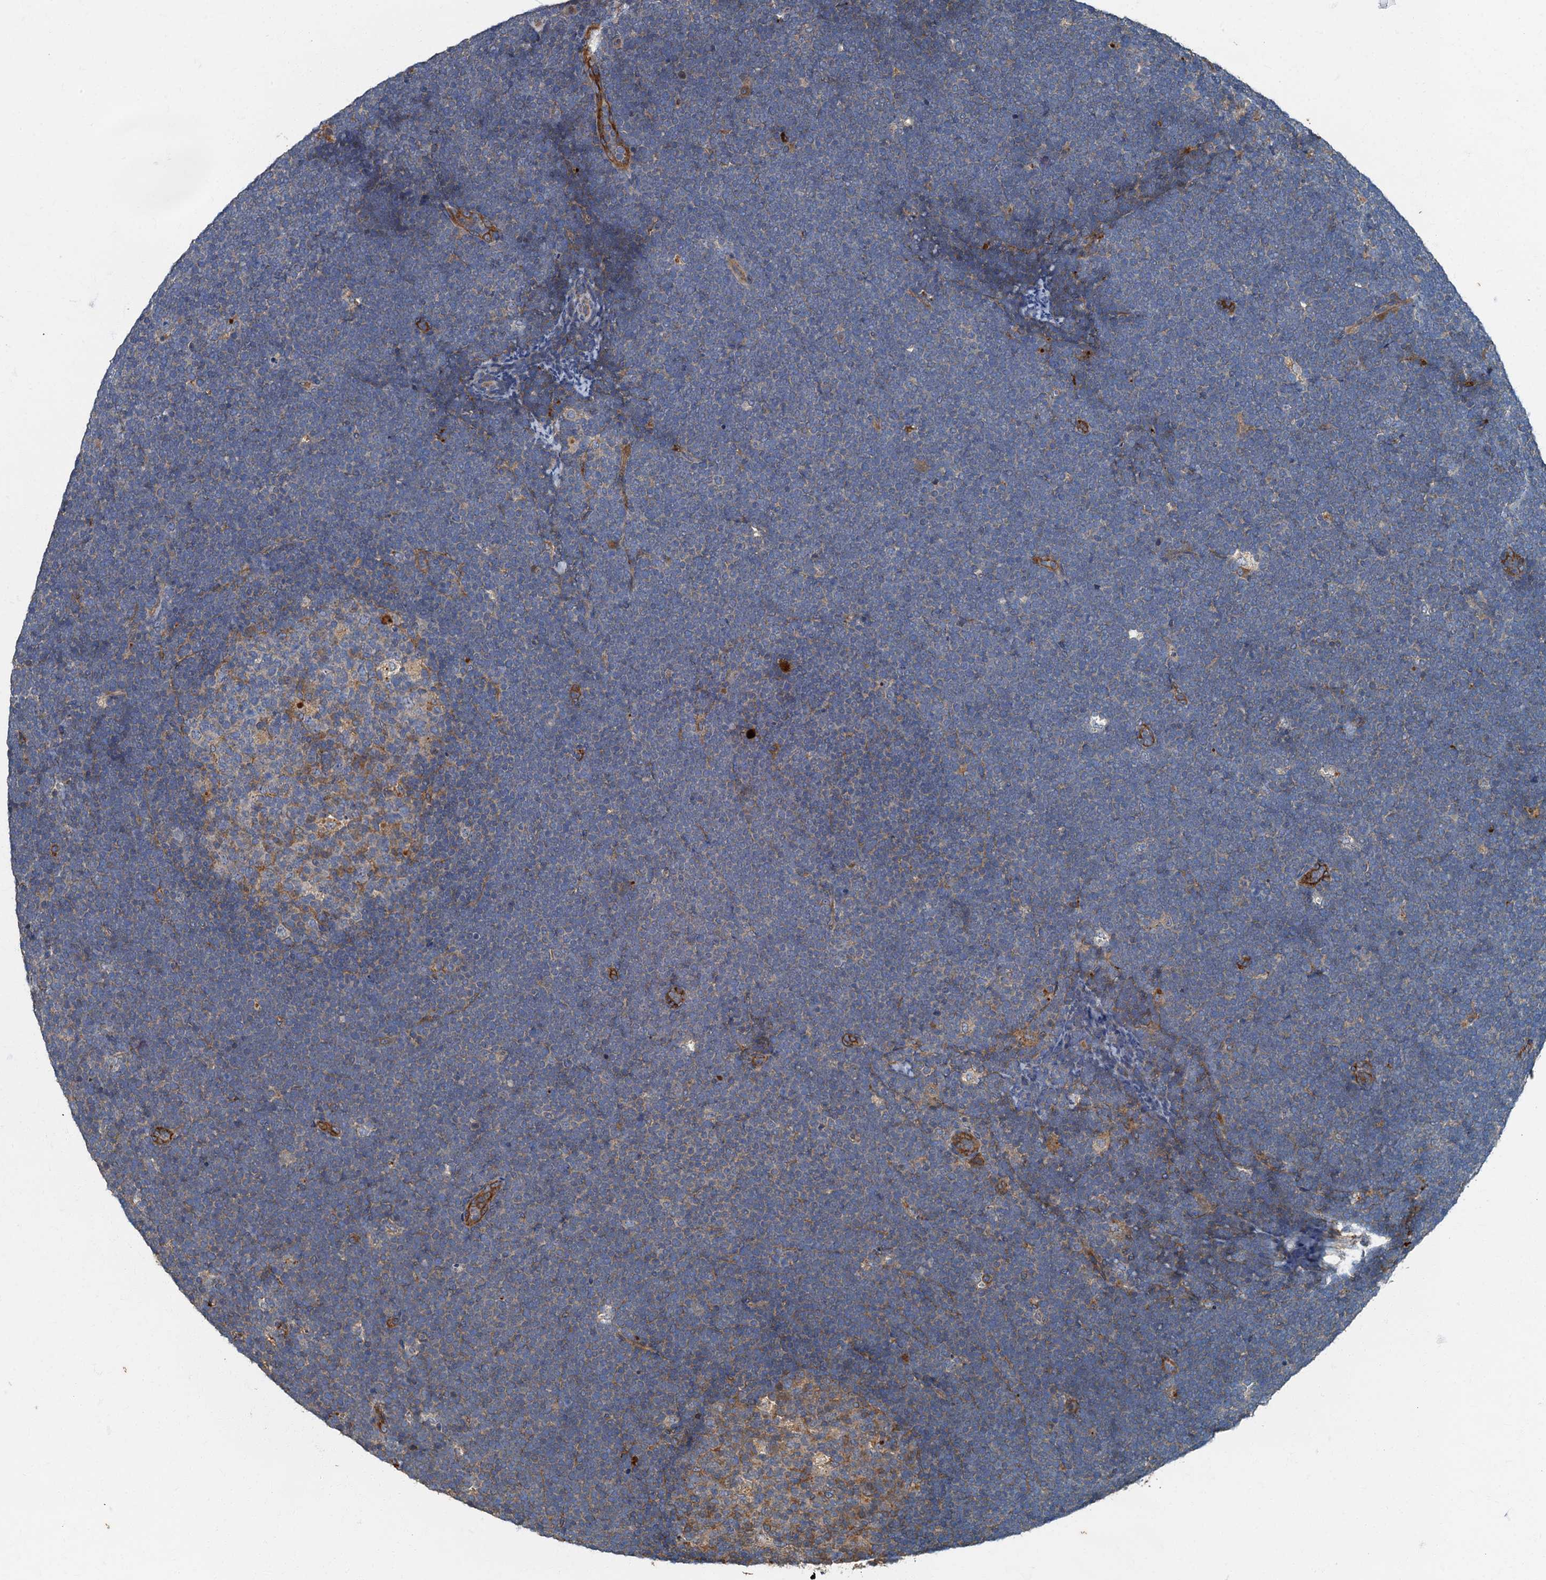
{"staining": {"intensity": "negative", "quantity": "none", "location": "none"}, "tissue": "lymphoma", "cell_type": "Tumor cells", "image_type": "cancer", "snomed": [{"axis": "morphology", "description": "Malignant lymphoma, non-Hodgkin's type, High grade"}, {"axis": "topography", "description": "Lymph node"}], "caption": "Protein analysis of lymphoma demonstrates no significant expression in tumor cells.", "gene": "ARL11", "patient": {"sex": "male", "age": 13}}